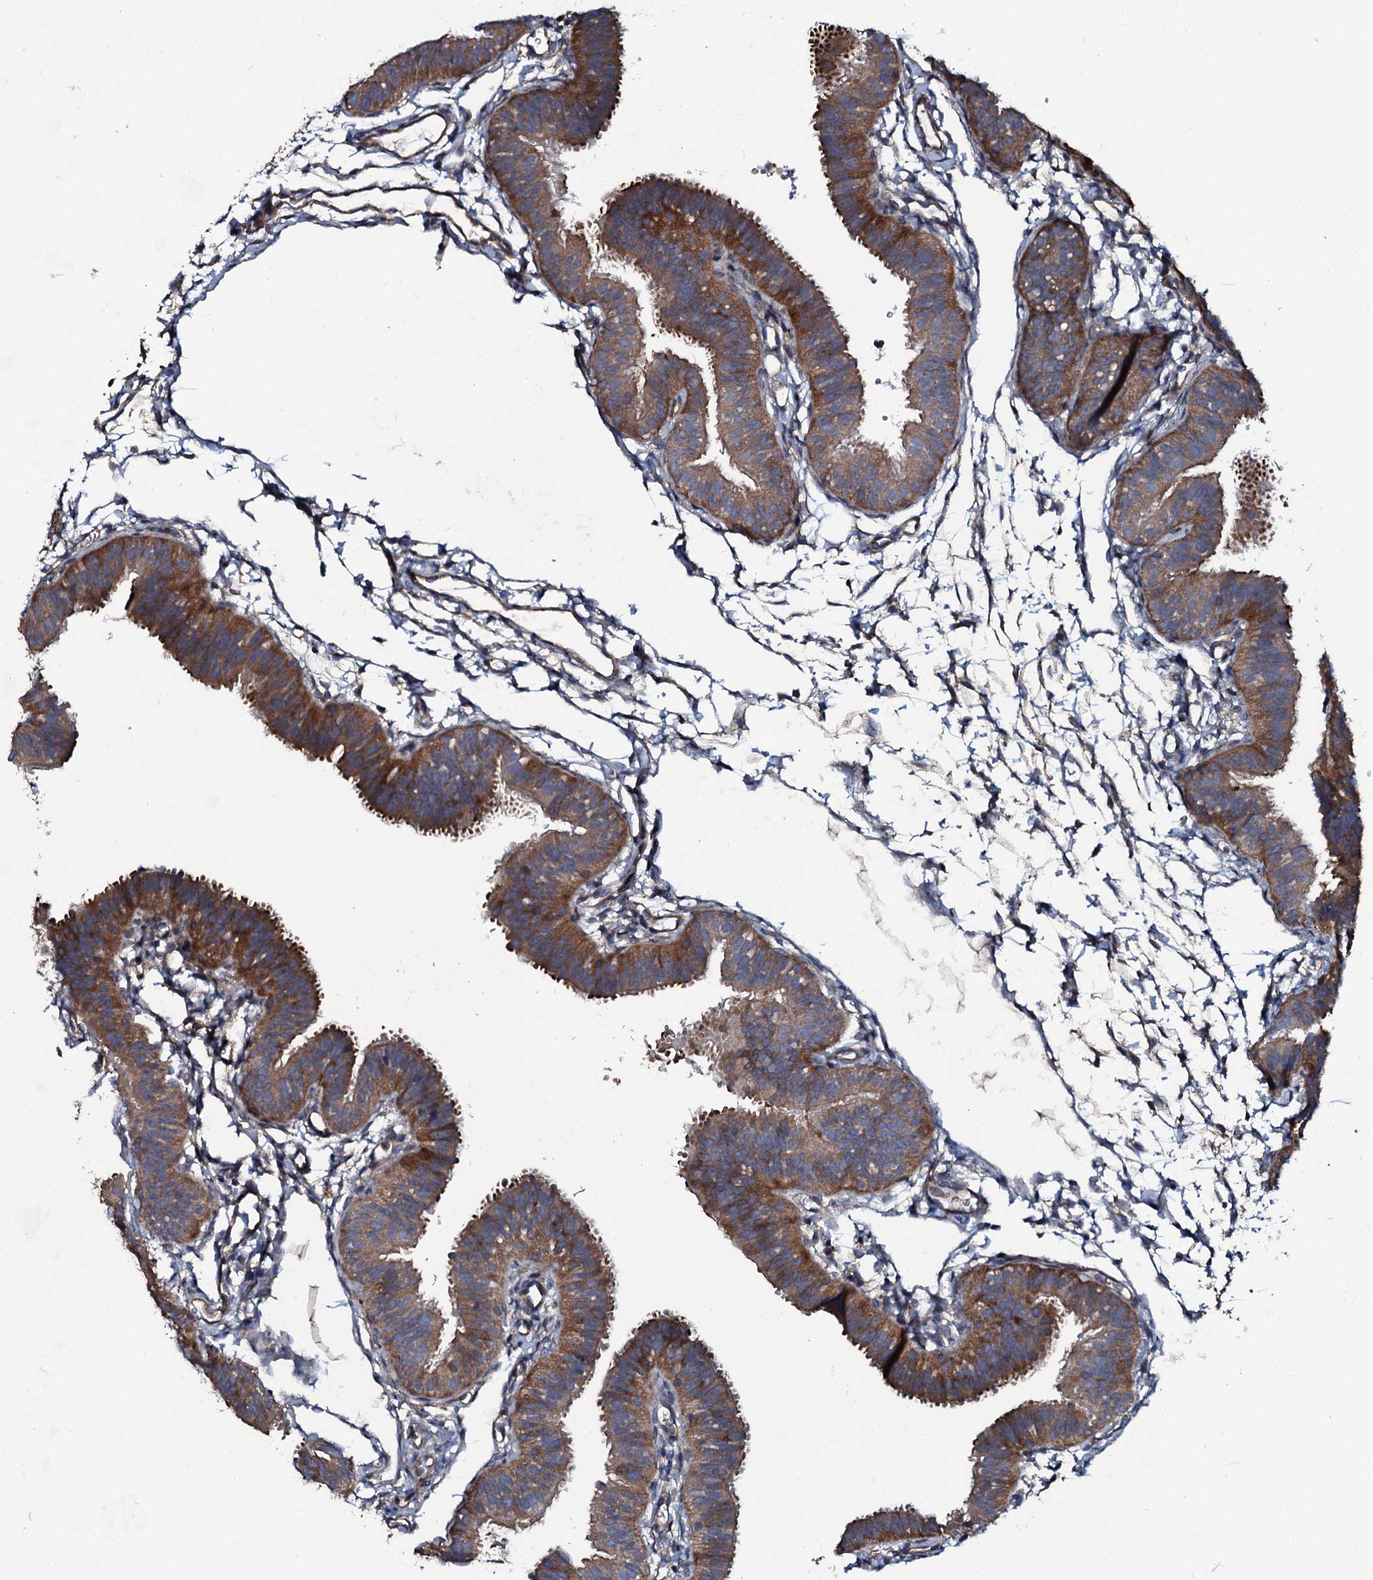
{"staining": {"intensity": "strong", "quantity": ">75%", "location": "cytoplasmic/membranous"}, "tissue": "fallopian tube", "cell_type": "Glandular cells", "image_type": "normal", "snomed": [{"axis": "morphology", "description": "Normal tissue, NOS"}, {"axis": "topography", "description": "Fallopian tube"}], "caption": "Glandular cells reveal high levels of strong cytoplasmic/membranous staining in about >75% of cells in benign human fallopian tube. (brown staining indicates protein expression, while blue staining denotes nuclei).", "gene": "USPL1", "patient": {"sex": "female", "age": 35}}